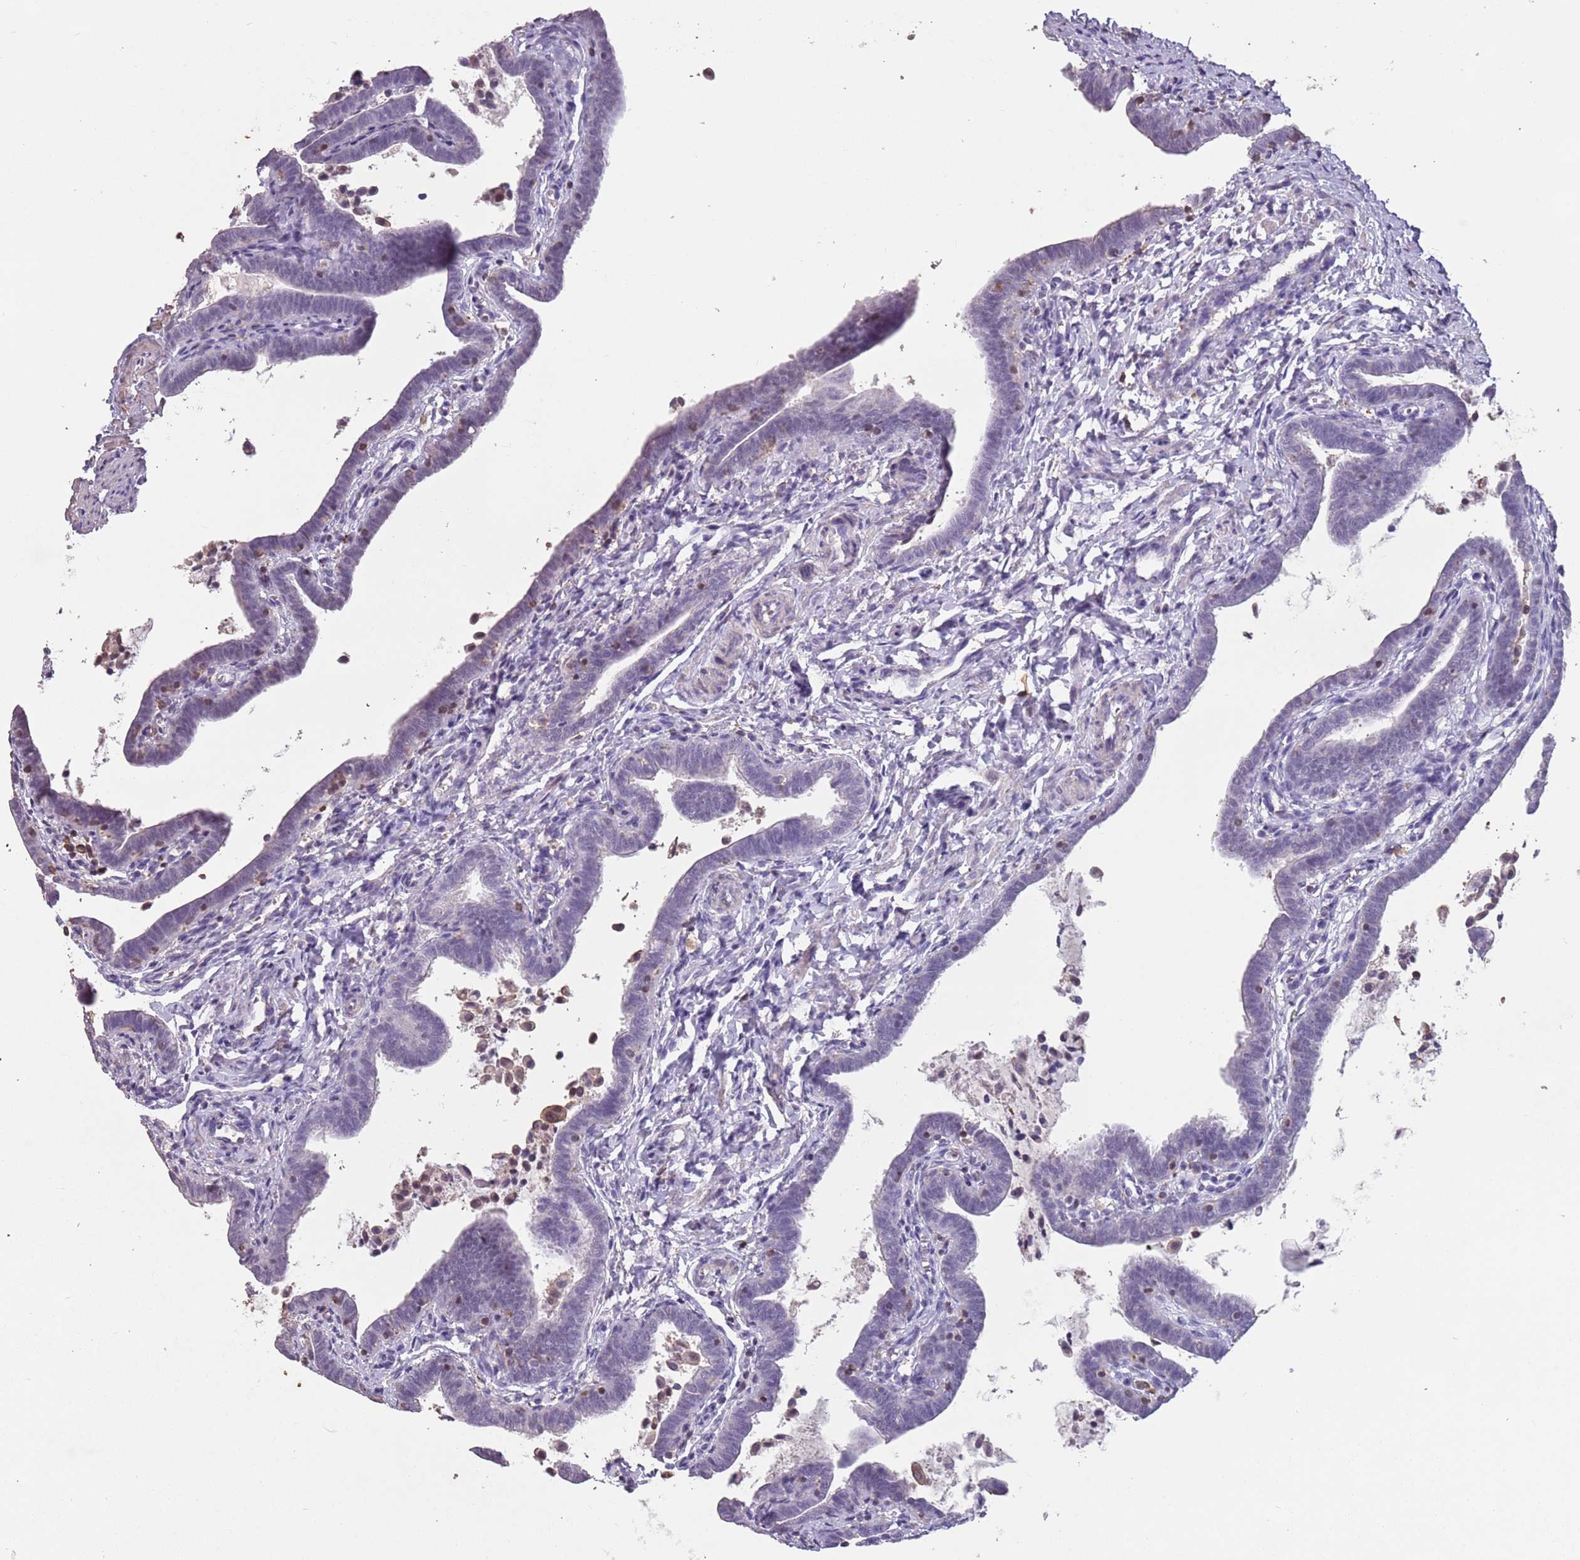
{"staining": {"intensity": "weak", "quantity": "<25%", "location": "cytoplasmic/membranous"}, "tissue": "fallopian tube", "cell_type": "Glandular cells", "image_type": "normal", "snomed": [{"axis": "morphology", "description": "Normal tissue, NOS"}, {"axis": "topography", "description": "Fallopian tube"}], "caption": "Immunohistochemistry (IHC) histopathology image of benign fallopian tube stained for a protein (brown), which exhibits no positivity in glandular cells.", "gene": "SUN5", "patient": {"sex": "female", "age": 36}}